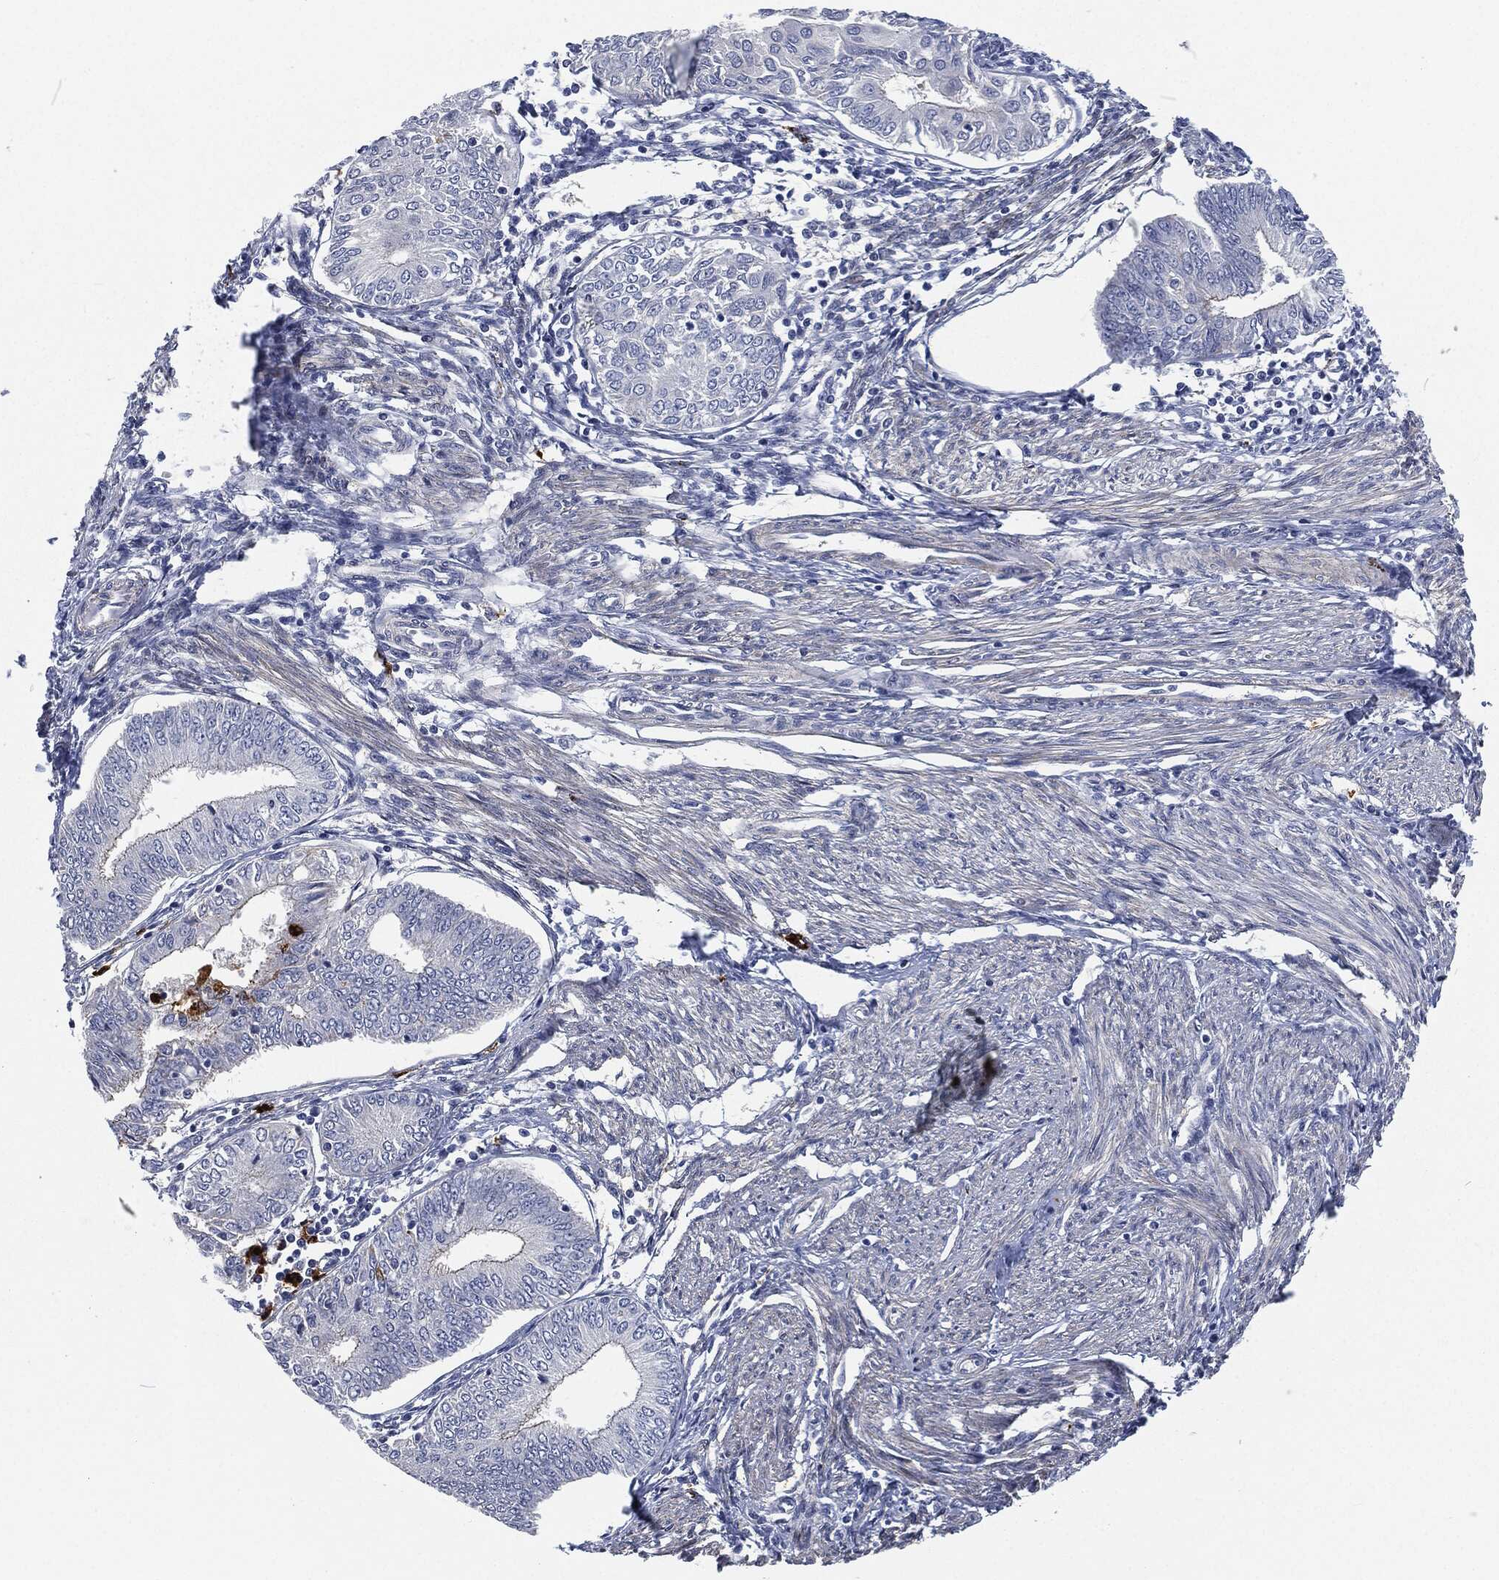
{"staining": {"intensity": "negative", "quantity": "none", "location": "none"}, "tissue": "endometrial cancer", "cell_type": "Tumor cells", "image_type": "cancer", "snomed": [{"axis": "morphology", "description": "Adenocarcinoma, NOS"}, {"axis": "topography", "description": "Endometrium"}], "caption": "Micrograph shows no protein staining in tumor cells of endometrial cancer tissue. The staining was performed using DAB (3,3'-diaminobenzidine) to visualize the protein expression in brown, while the nuclei were stained in blue with hematoxylin (Magnification: 20x).", "gene": "MPO", "patient": {"sex": "female", "age": 68}}